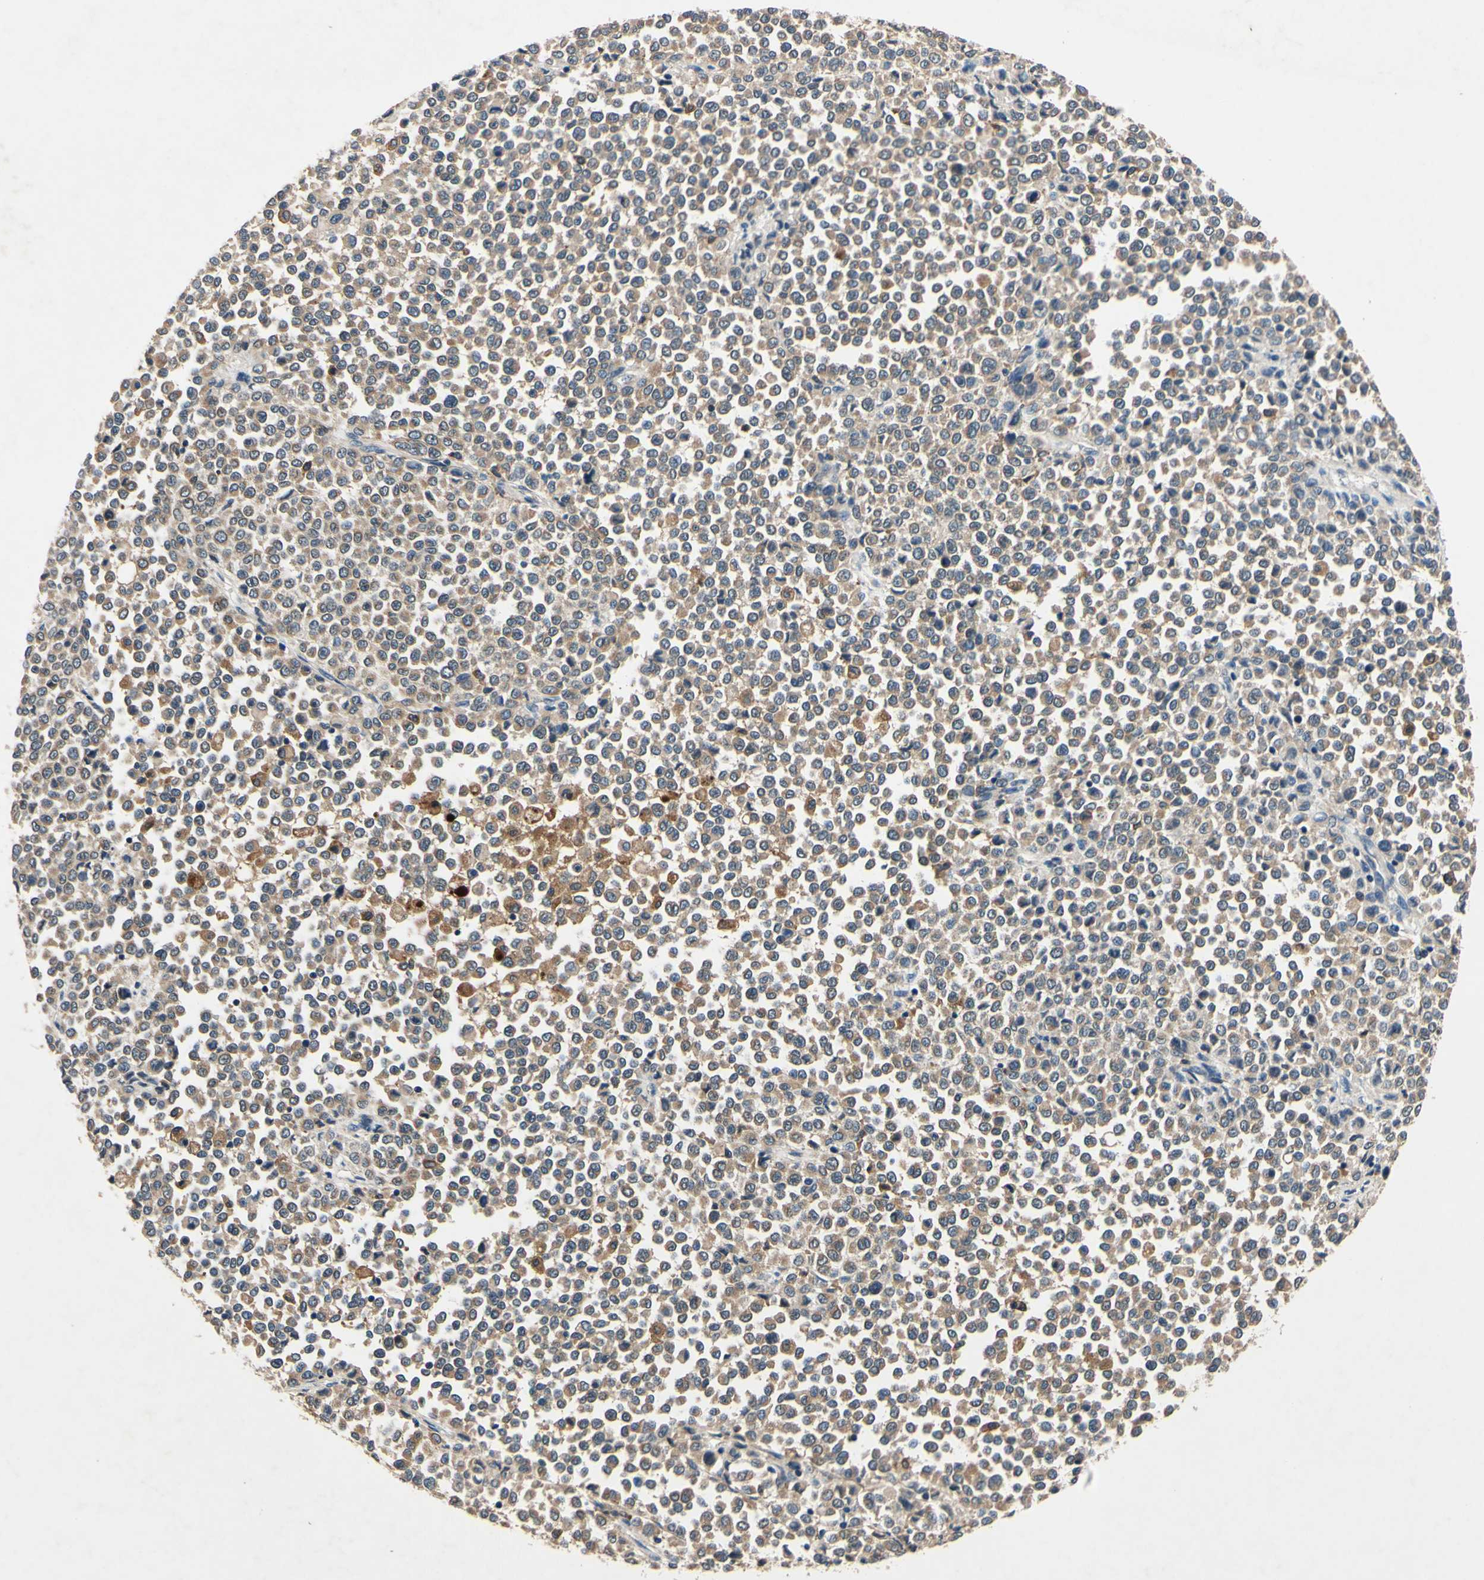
{"staining": {"intensity": "weak", "quantity": "25%-75%", "location": "cytoplasmic/membranous"}, "tissue": "melanoma", "cell_type": "Tumor cells", "image_type": "cancer", "snomed": [{"axis": "morphology", "description": "Malignant melanoma, Metastatic site"}, {"axis": "topography", "description": "Pancreas"}], "caption": "Immunohistochemical staining of malignant melanoma (metastatic site) displays low levels of weak cytoplasmic/membranous staining in about 25%-75% of tumor cells.", "gene": "PLA2G4A", "patient": {"sex": "female", "age": 30}}